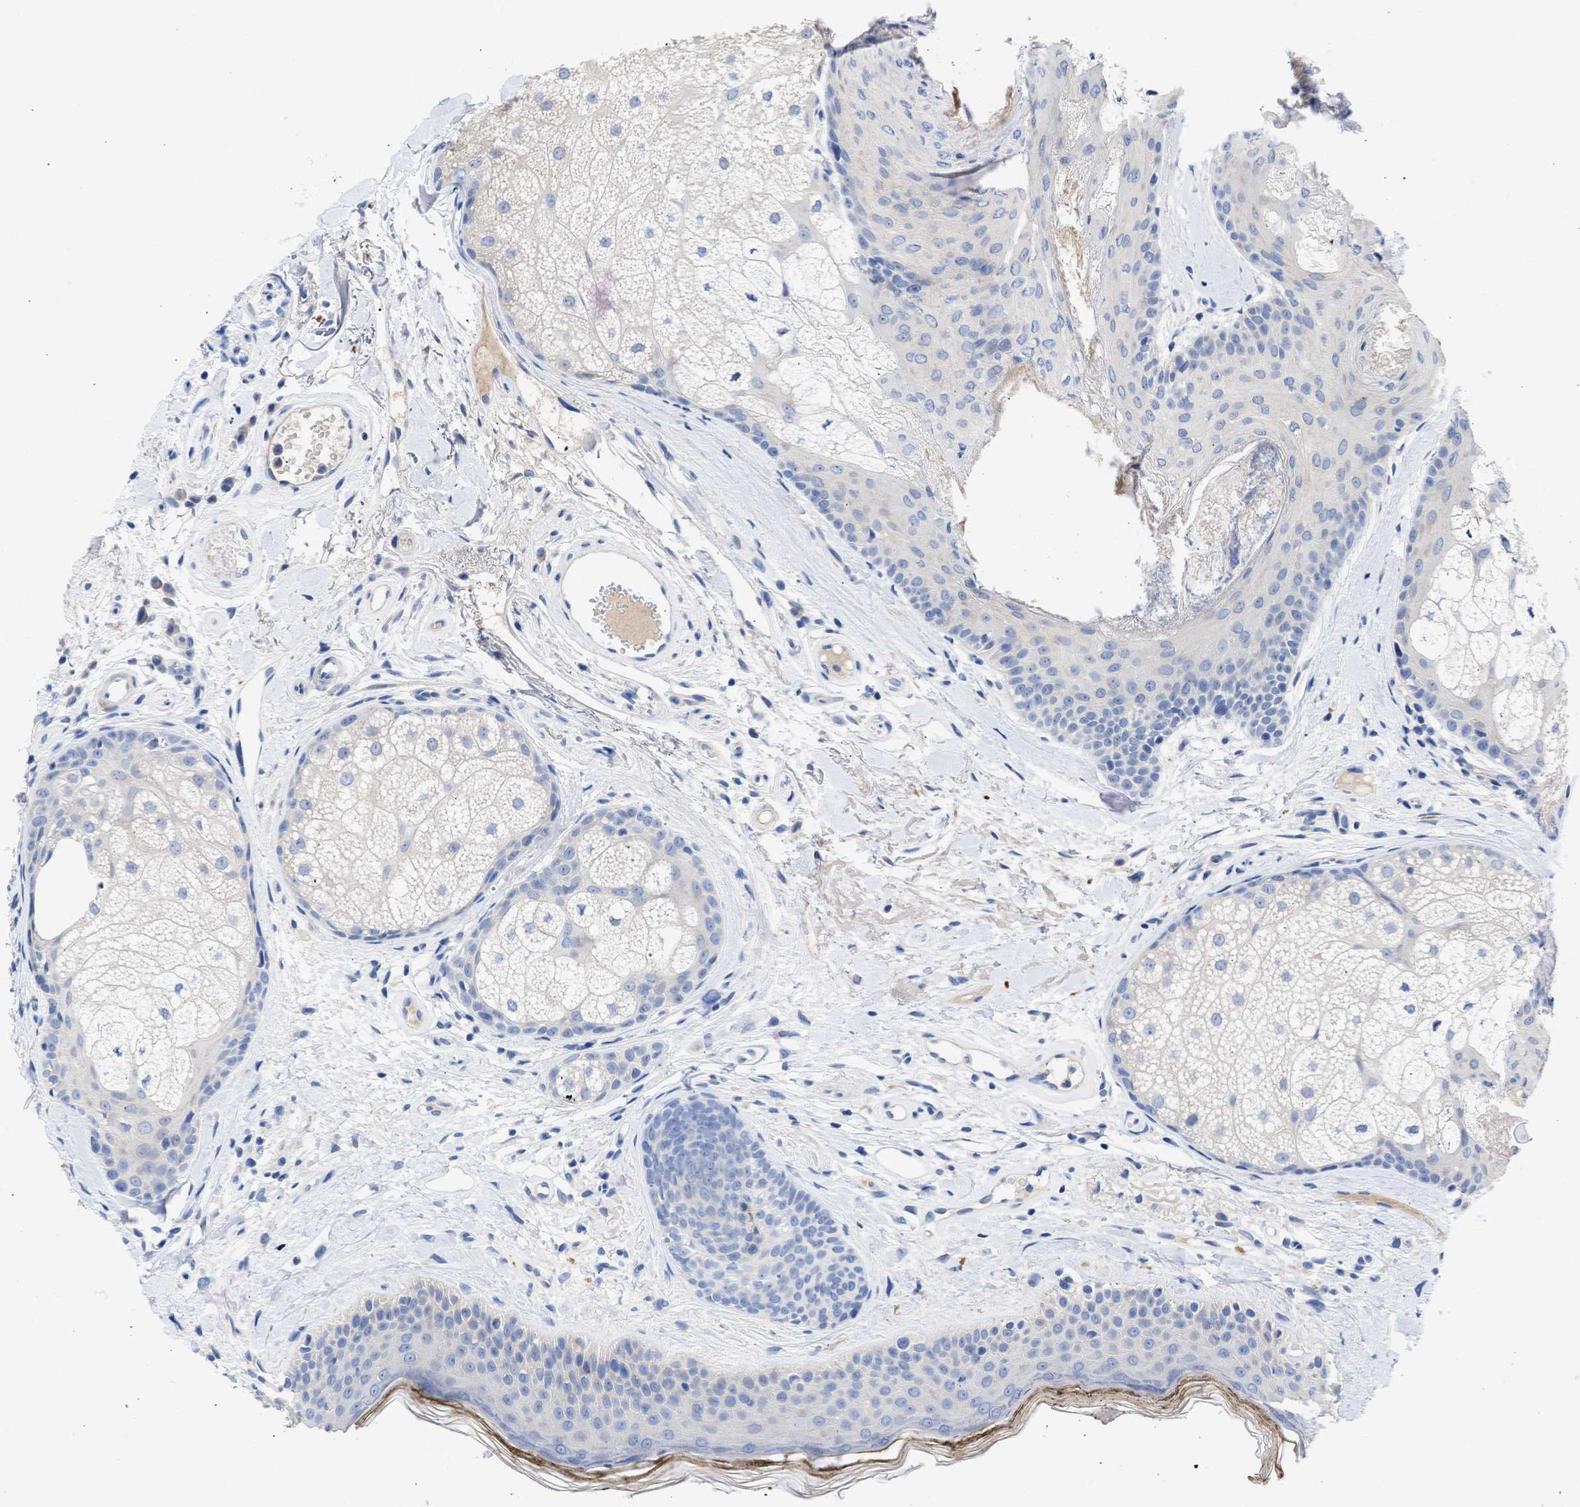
{"staining": {"intensity": "negative", "quantity": "none", "location": "none"}, "tissue": "oral mucosa", "cell_type": "Squamous epithelial cells", "image_type": "normal", "snomed": [{"axis": "morphology", "description": "Normal tissue, NOS"}, {"axis": "topography", "description": "Skin"}, {"axis": "topography", "description": "Oral tissue"}], "caption": "High power microscopy micrograph of an immunohistochemistry micrograph of benign oral mucosa, revealing no significant positivity in squamous epithelial cells.", "gene": "ARHGEF4", "patient": {"sex": "male", "age": 84}}